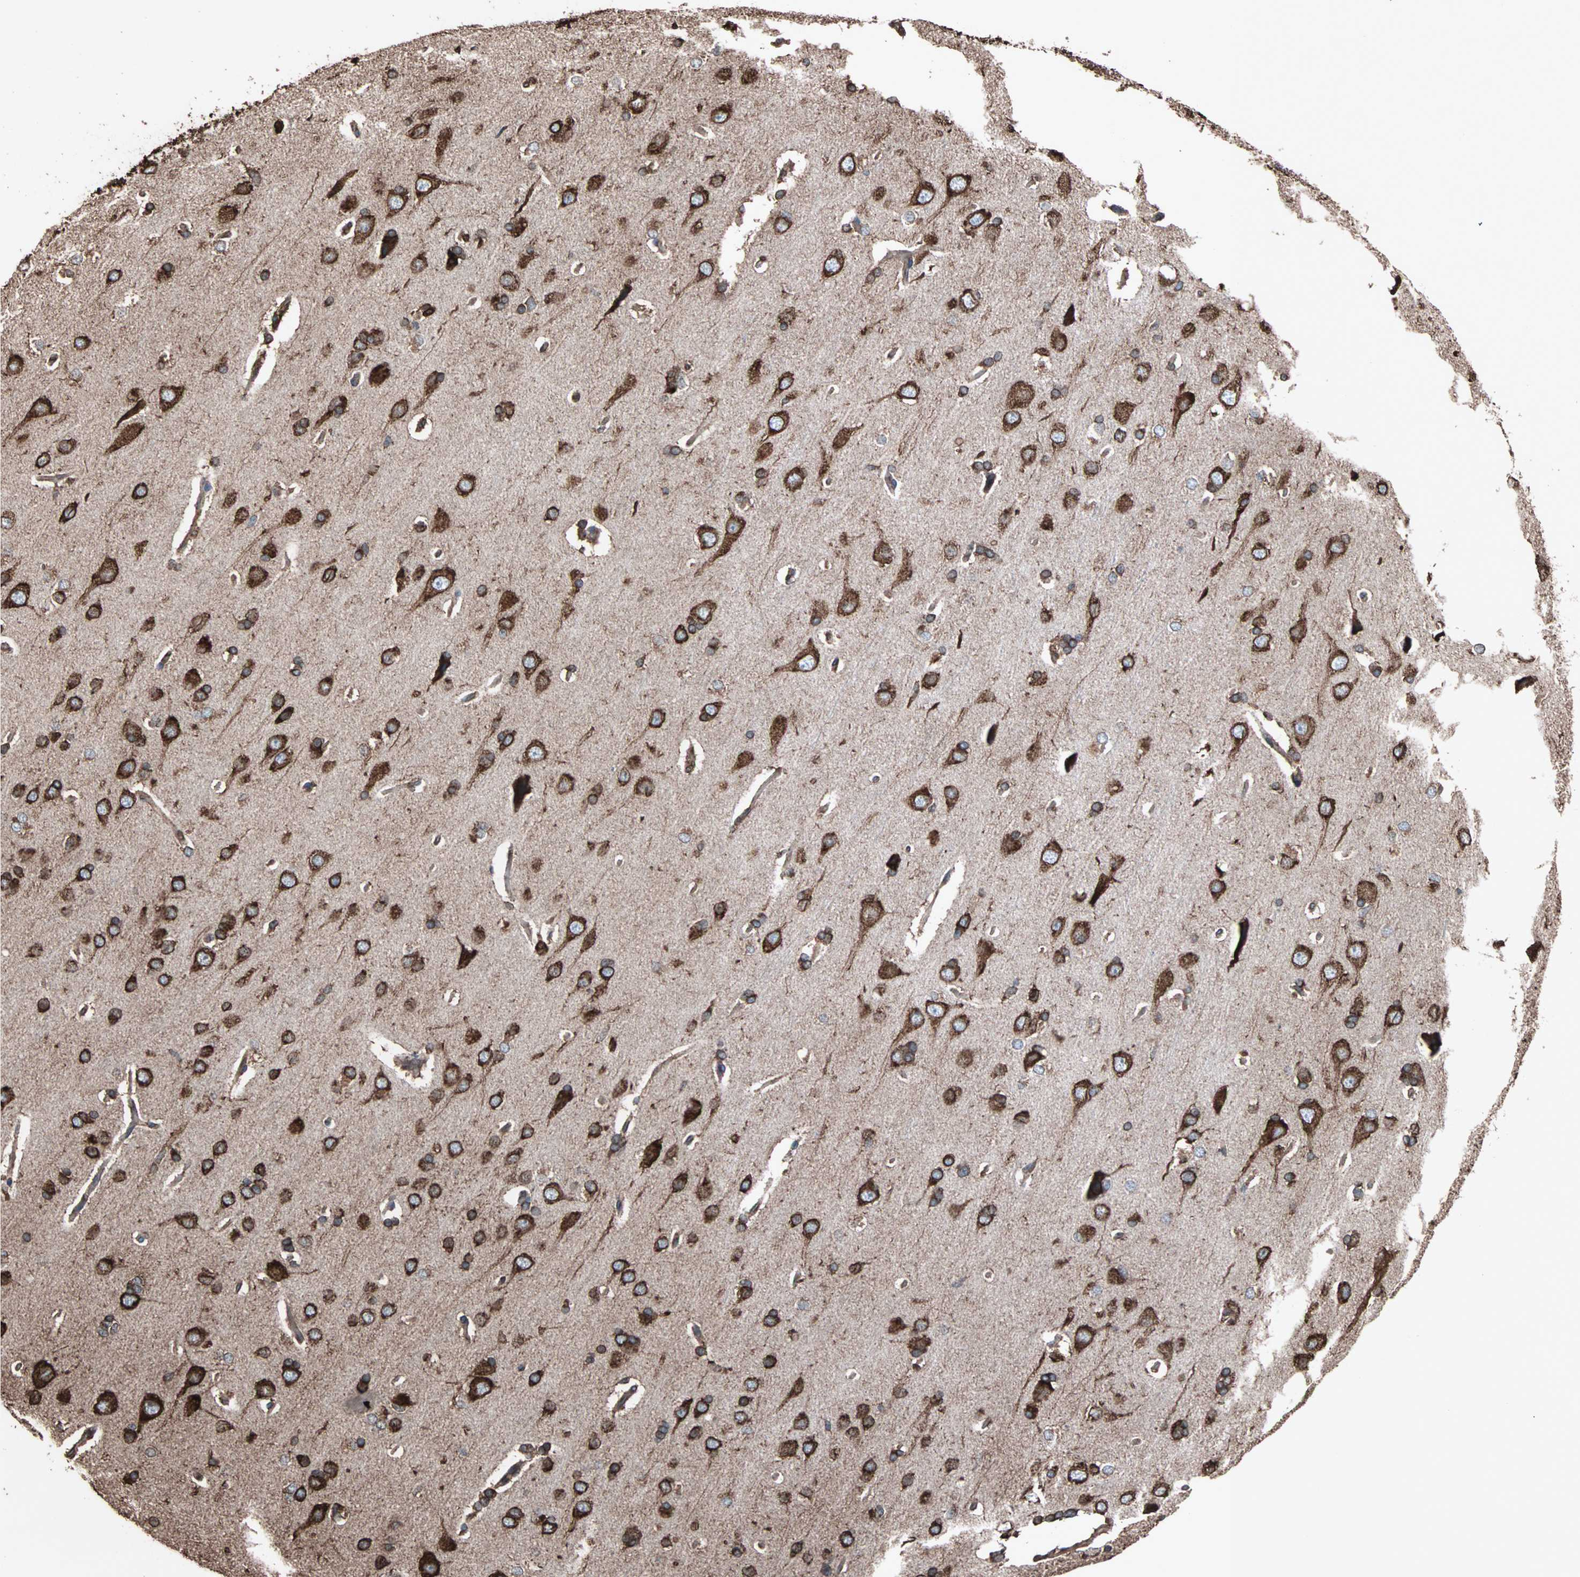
{"staining": {"intensity": "moderate", "quantity": ">75%", "location": "cytoplasmic/membranous"}, "tissue": "cerebral cortex", "cell_type": "Endothelial cells", "image_type": "normal", "snomed": [{"axis": "morphology", "description": "Normal tissue, NOS"}, {"axis": "topography", "description": "Cerebral cortex"}], "caption": "An image of cerebral cortex stained for a protein shows moderate cytoplasmic/membranous brown staining in endothelial cells.", "gene": "HSP90B1", "patient": {"sex": "male", "age": 62}}